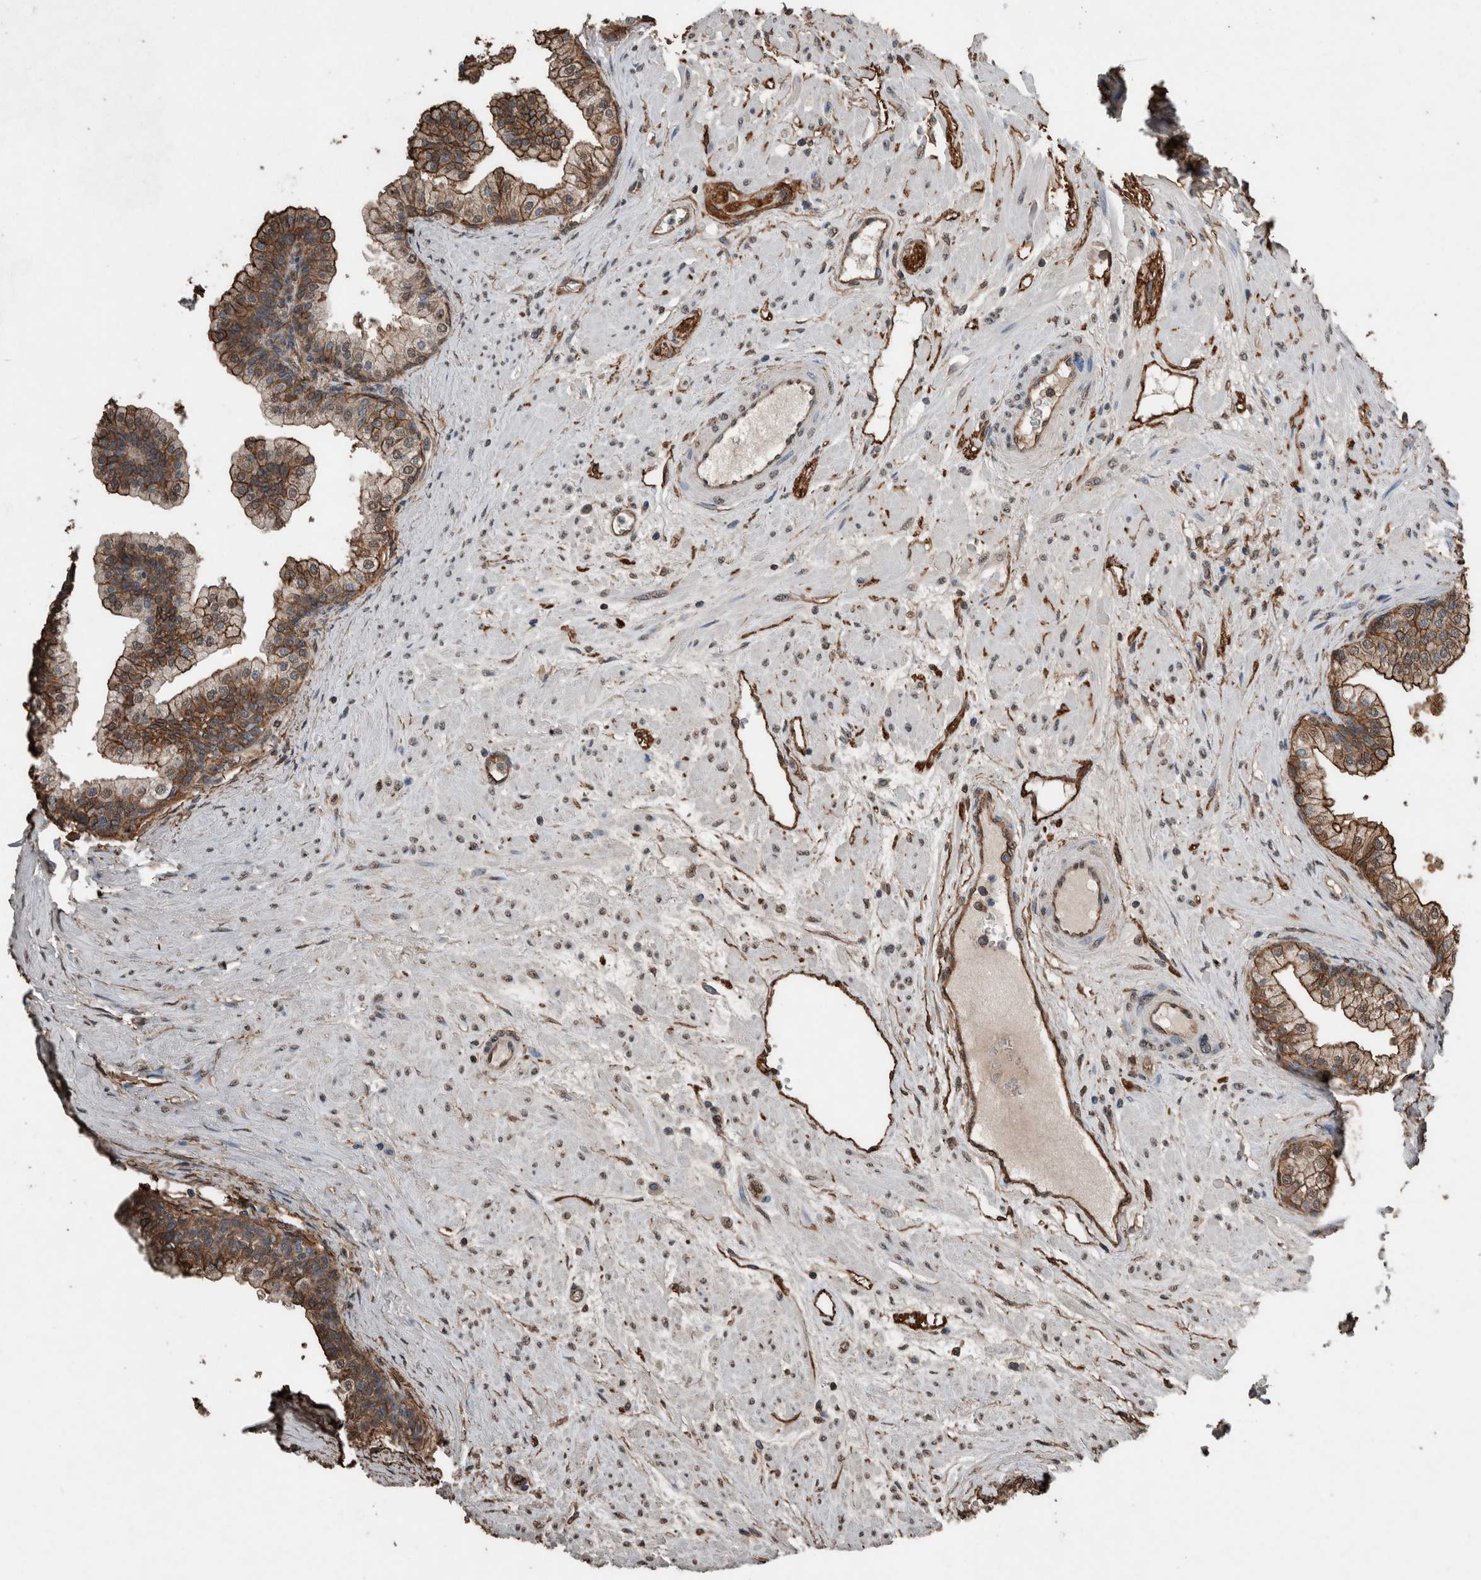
{"staining": {"intensity": "strong", "quantity": ">75%", "location": "cytoplasmic/membranous"}, "tissue": "prostate", "cell_type": "Glandular cells", "image_type": "normal", "snomed": [{"axis": "morphology", "description": "Normal tissue, NOS"}, {"axis": "morphology", "description": "Urothelial carcinoma, Low grade"}, {"axis": "topography", "description": "Urinary bladder"}, {"axis": "topography", "description": "Prostate"}], "caption": "This histopathology image exhibits immunohistochemistry (IHC) staining of unremarkable prostate, with high strong cytoplasmic/membranous staining in about >75% of glandular cells.", "gene": "S100A10", "patient": {"sex": "male", "age": 60}}